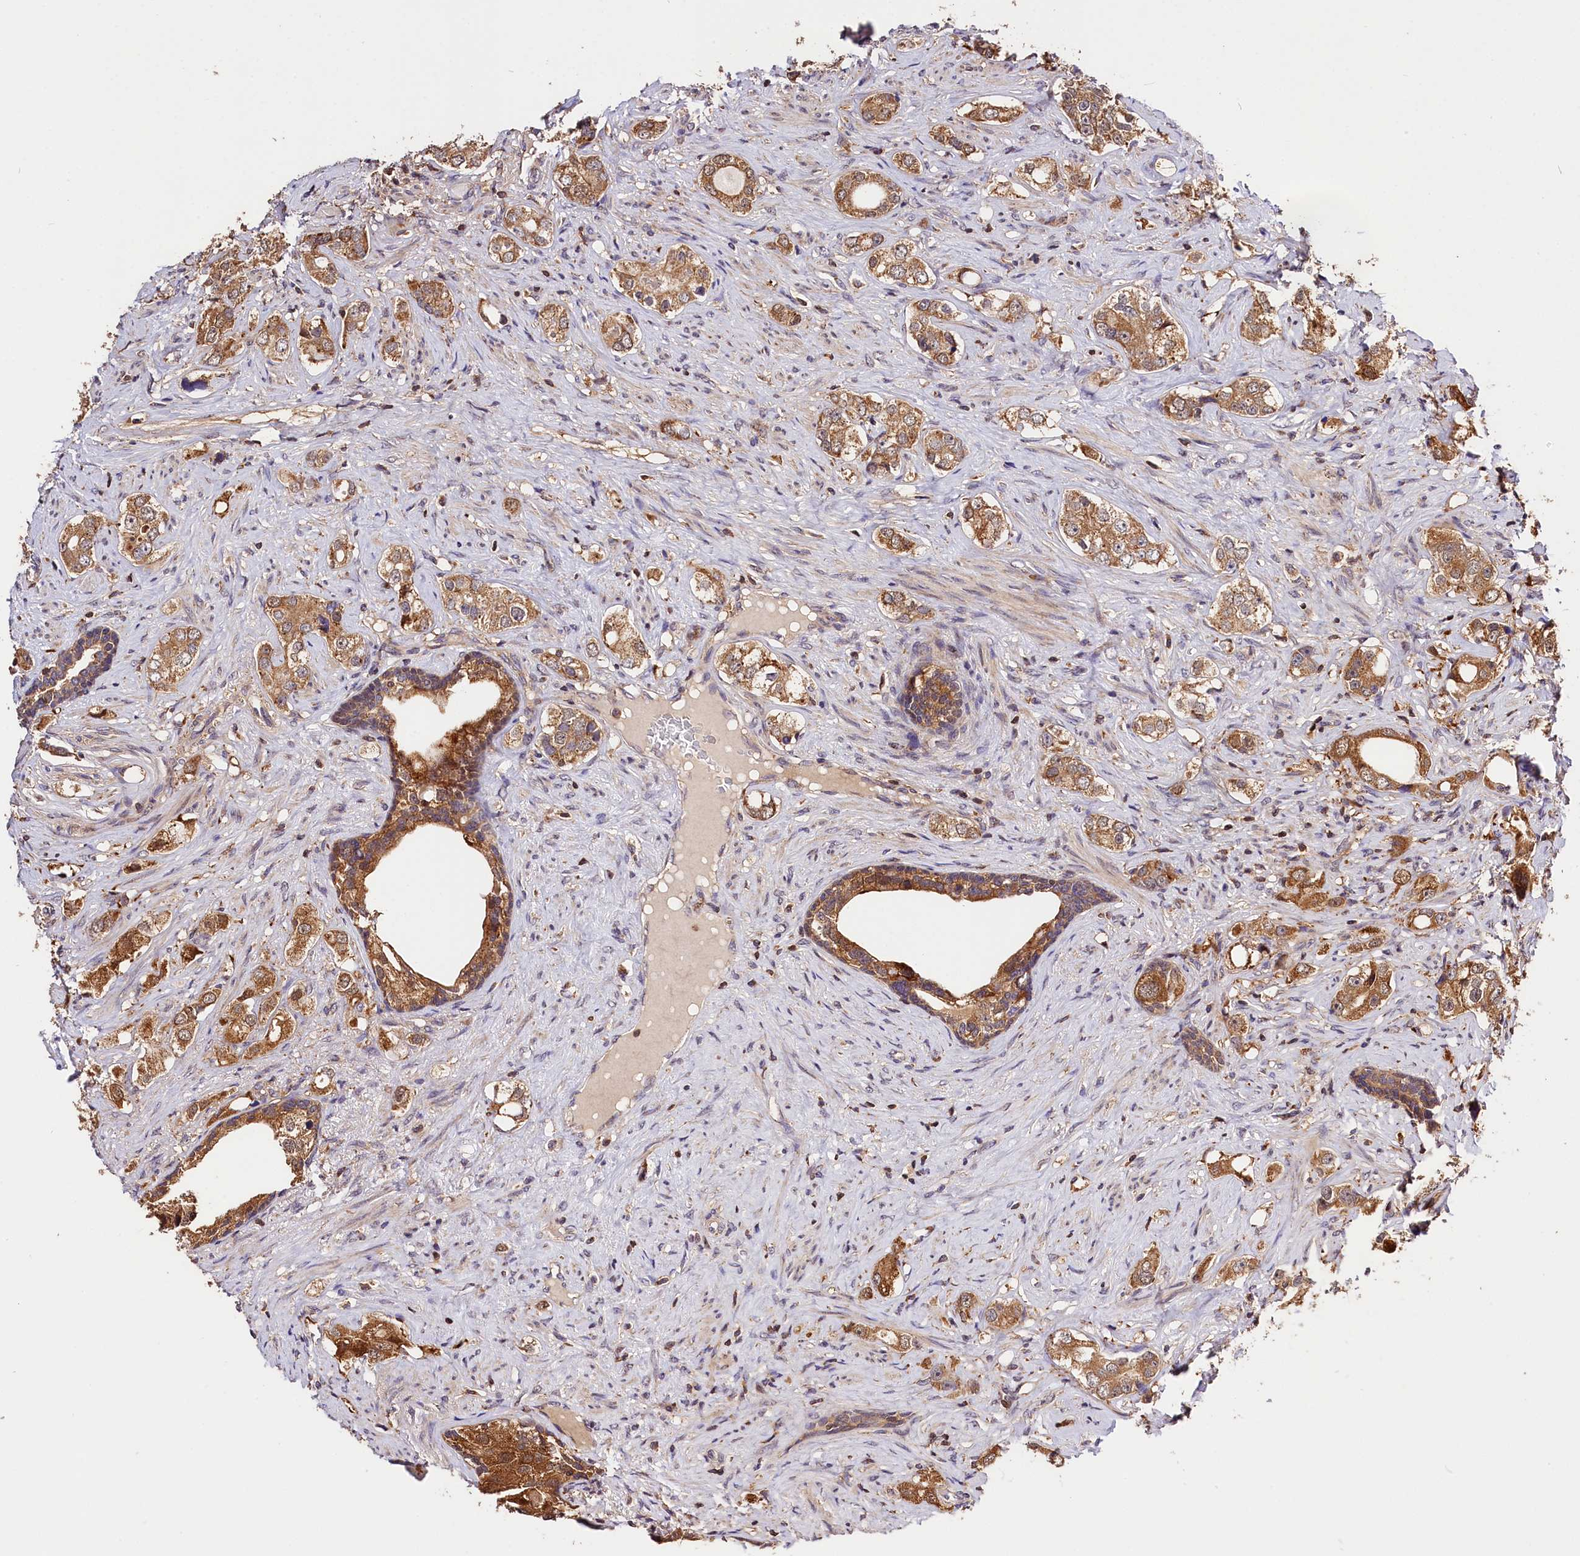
{"staining": {"intensity": "moderate", "quantity": ">75%", "location": "cytoplasmic/membranous"}, "tissue": "prostate cancer", "cell_type": "Tumor cells", "image_type": "cancer", "snomed": [{"axis": "morphology", "description": "Adenocarcinoma, High grade"}, {"axis": "topography", "description": "Prostate"}], "caption": "Immunohistochemistry (DAB) staining of prostate cancer reveals moderate cytoplasmic/membranous protein expression in about >75% of tumor cells. (DAB IHC, brown staining for protein, blue staining for nuclei).", "gene": "KPTN", "patient": {"sex": "male", "age": 63}}